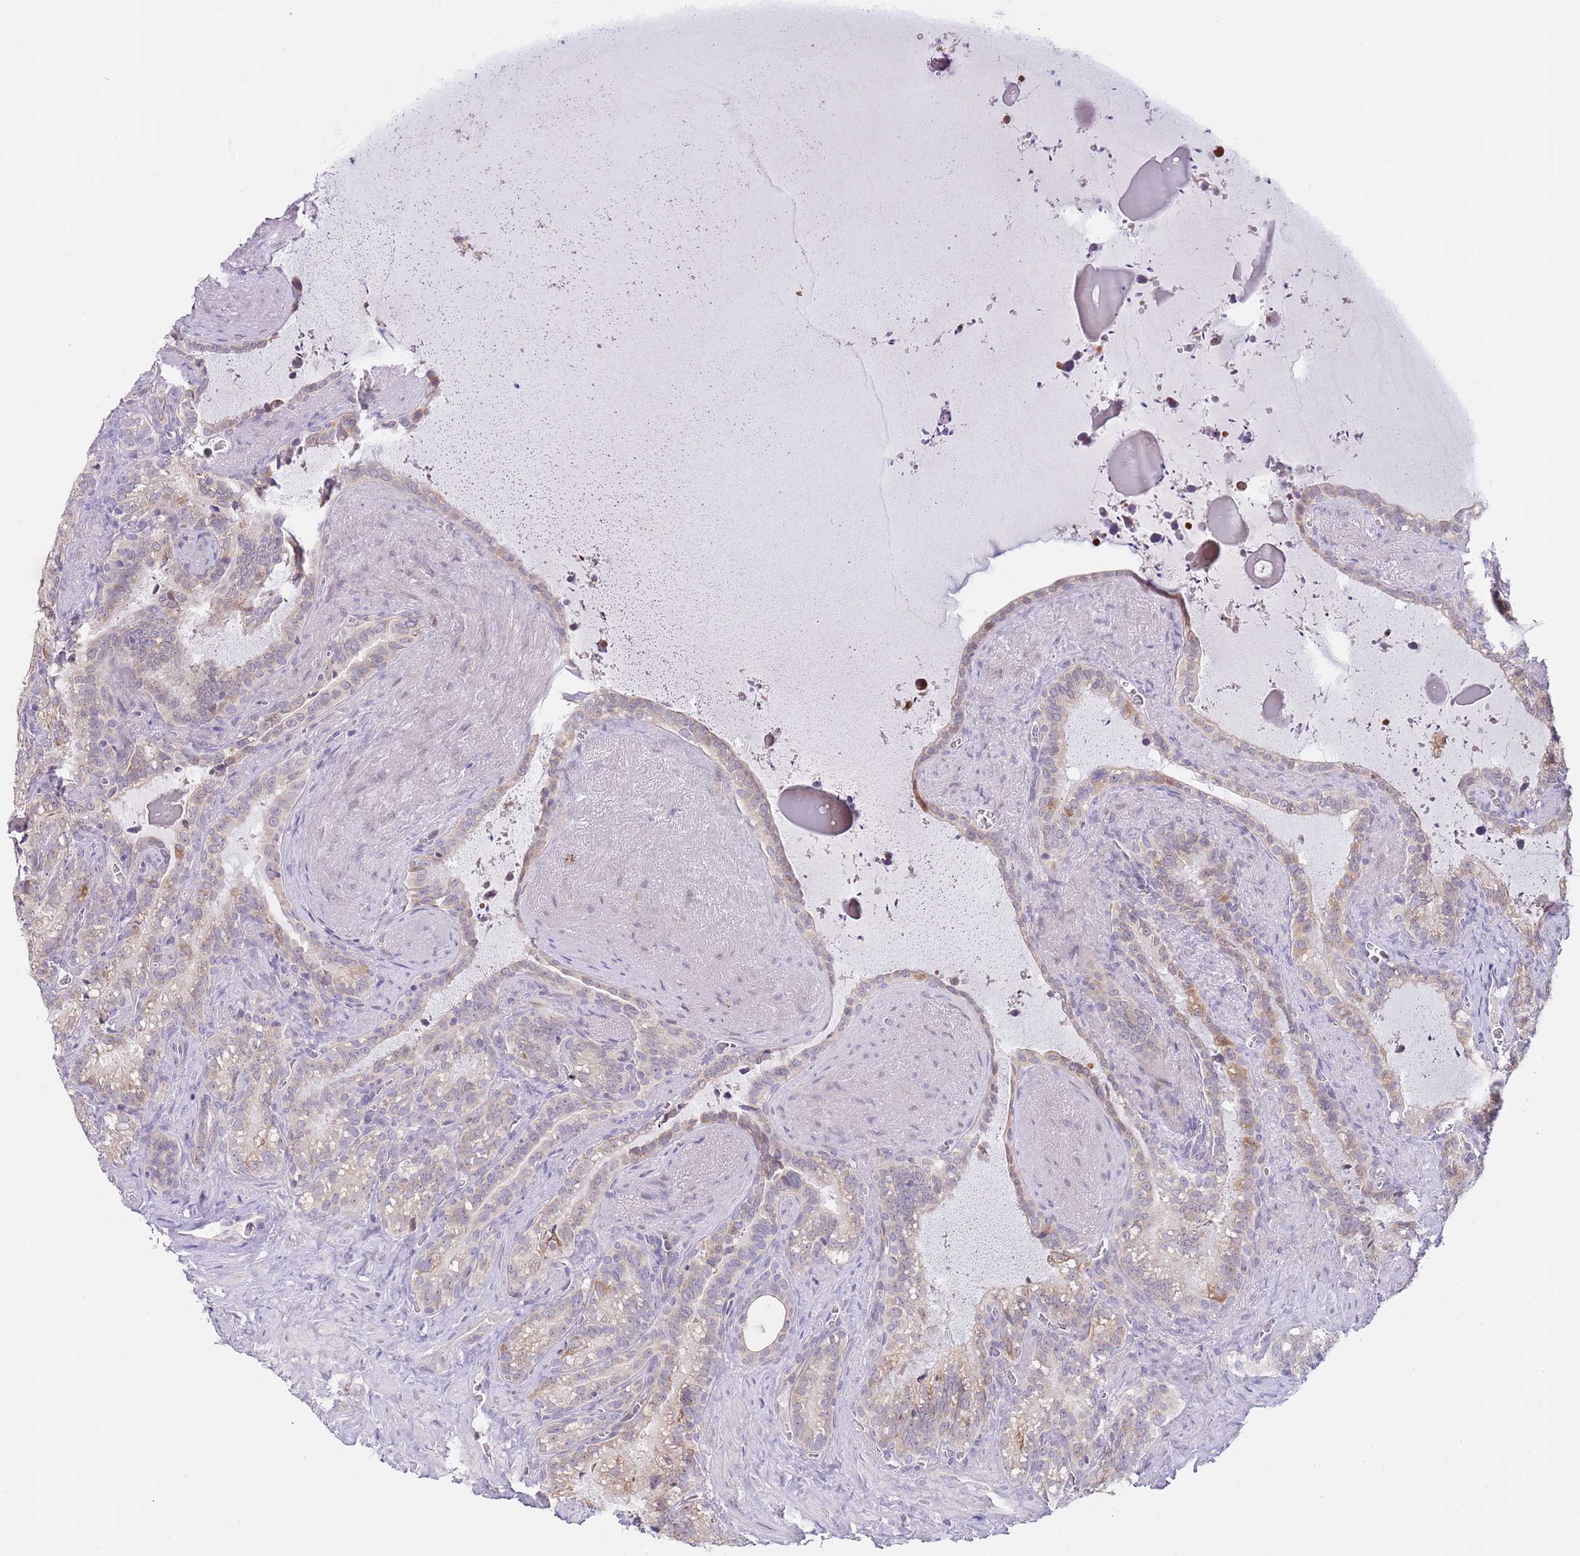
{"staining": {"intensity": "weak", "quantity": "25%-75%", "location": "cytoplasmic/membranous"}, "tissue": "seminal vesicle", "cell_type": "Glandular cells", "image_type": "normal", "snomed": [{"axis": "morphology", "description": "Normal tissue, NOS"}, {"axis": "topography", "description": "Prostate"}, {"axis": "topography", "description": "Seminal veicle"}], "caption": "The immunohistochemical stain shows weak cytoplasmic/membranous expression in glandular cells of benign seminal vesicle. Immunohistochemistry (ihc) stains the protein in brown and the nuclei are stained blue.", "gene": "AP1S2", "patient": {"sex": "male", "age": 58}}